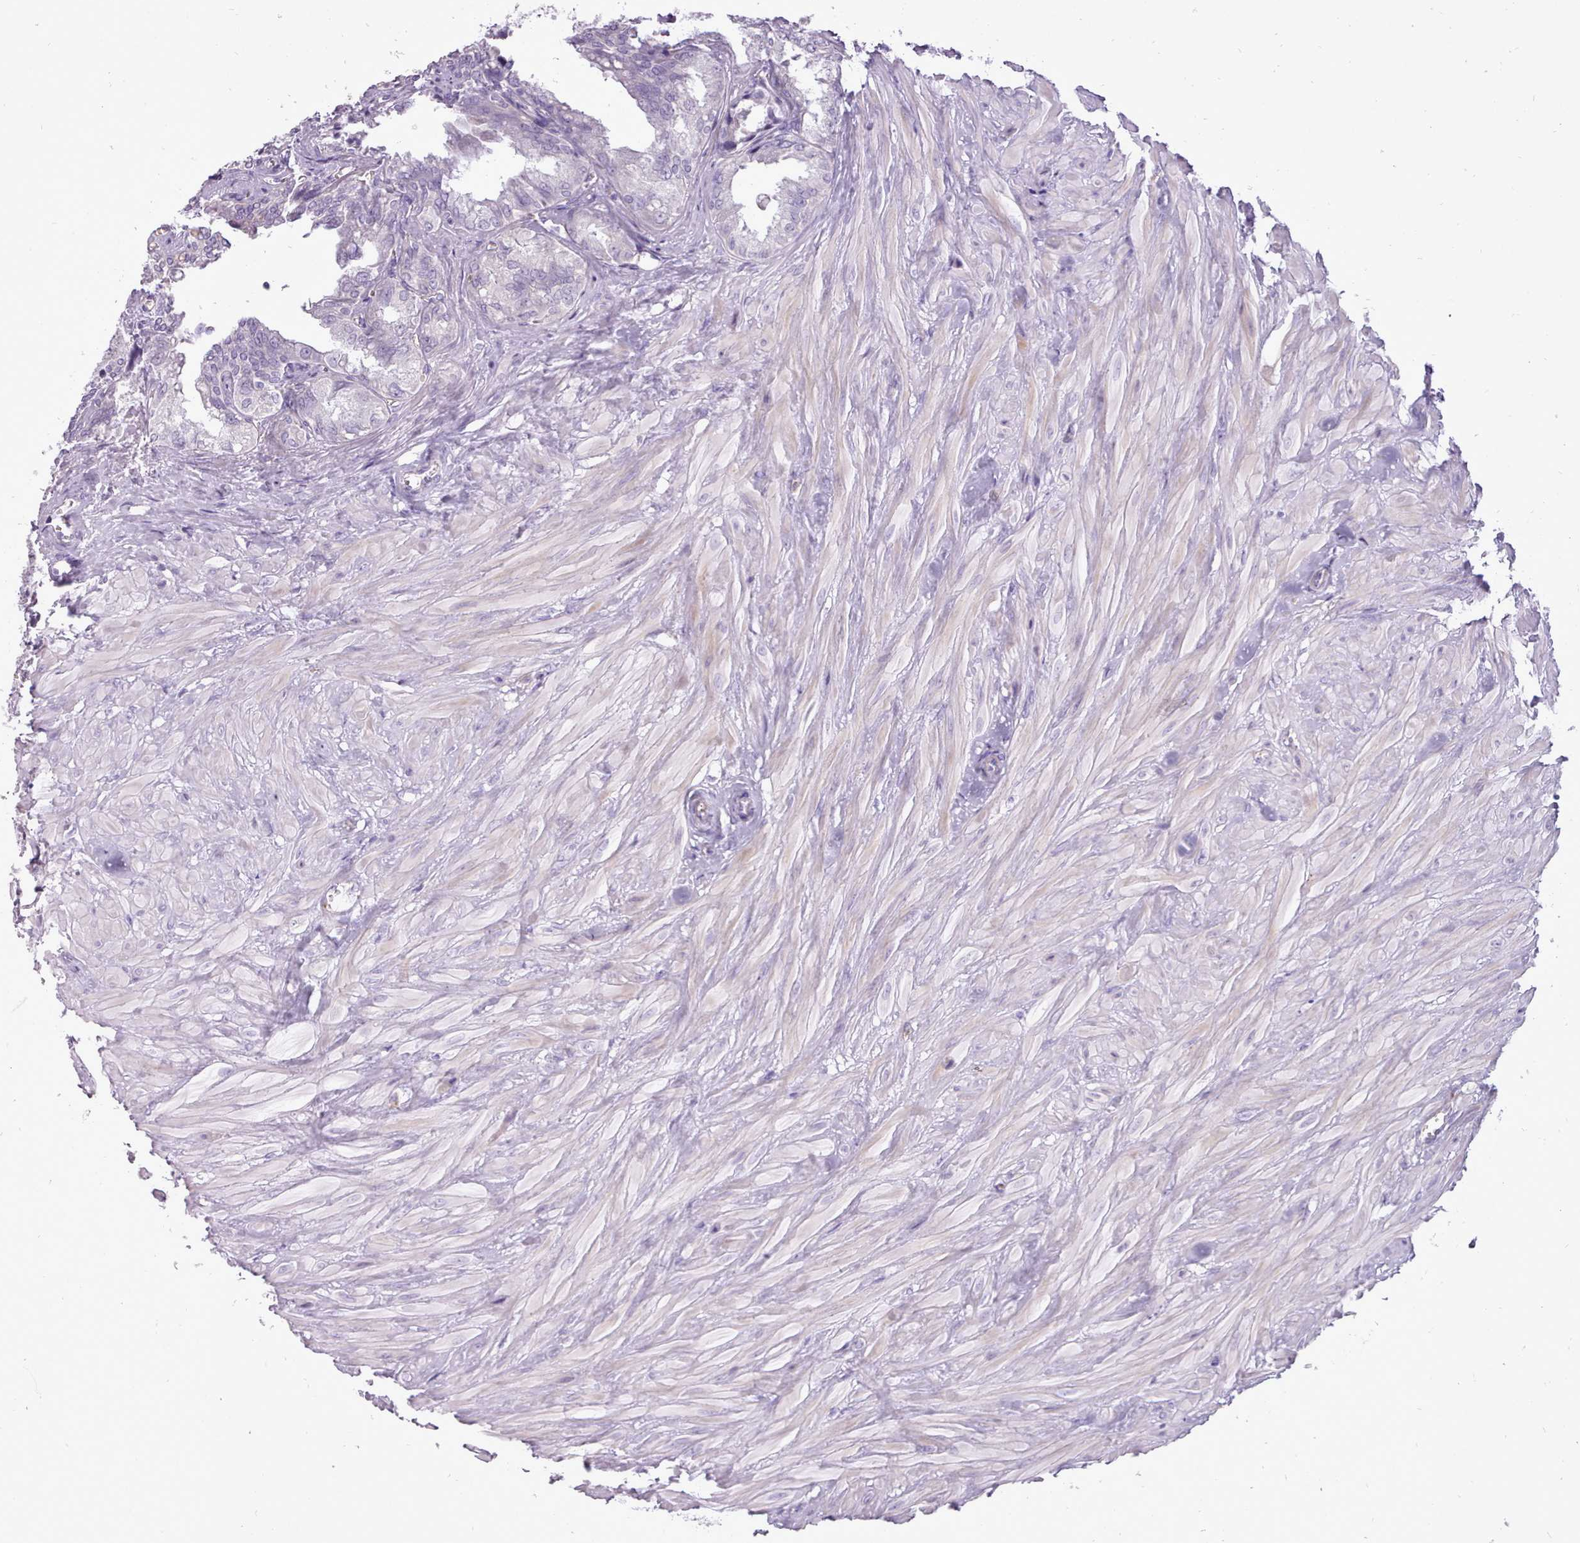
{"staining": {"intensity": "negative", "quantity": "none", "location": "none"}, "tissue": "seminal vesicle", "cell_type": "Glandular cells", "image_type": "normal", "snomed": [{"axis": "morphology", "description": "Normal tissue, NOS"}, {"axis": "topography", "description": "Seminal veicle"}], "caption": "Glandular cells show no significant expression in unremarkable seminal vesicle. (DAB (3,3'-diaminobenzidine) immunohistochemistry (IHC), high magnification).", "gene": "ATRAID", "patient": {"sex": "male", "age": 67}}